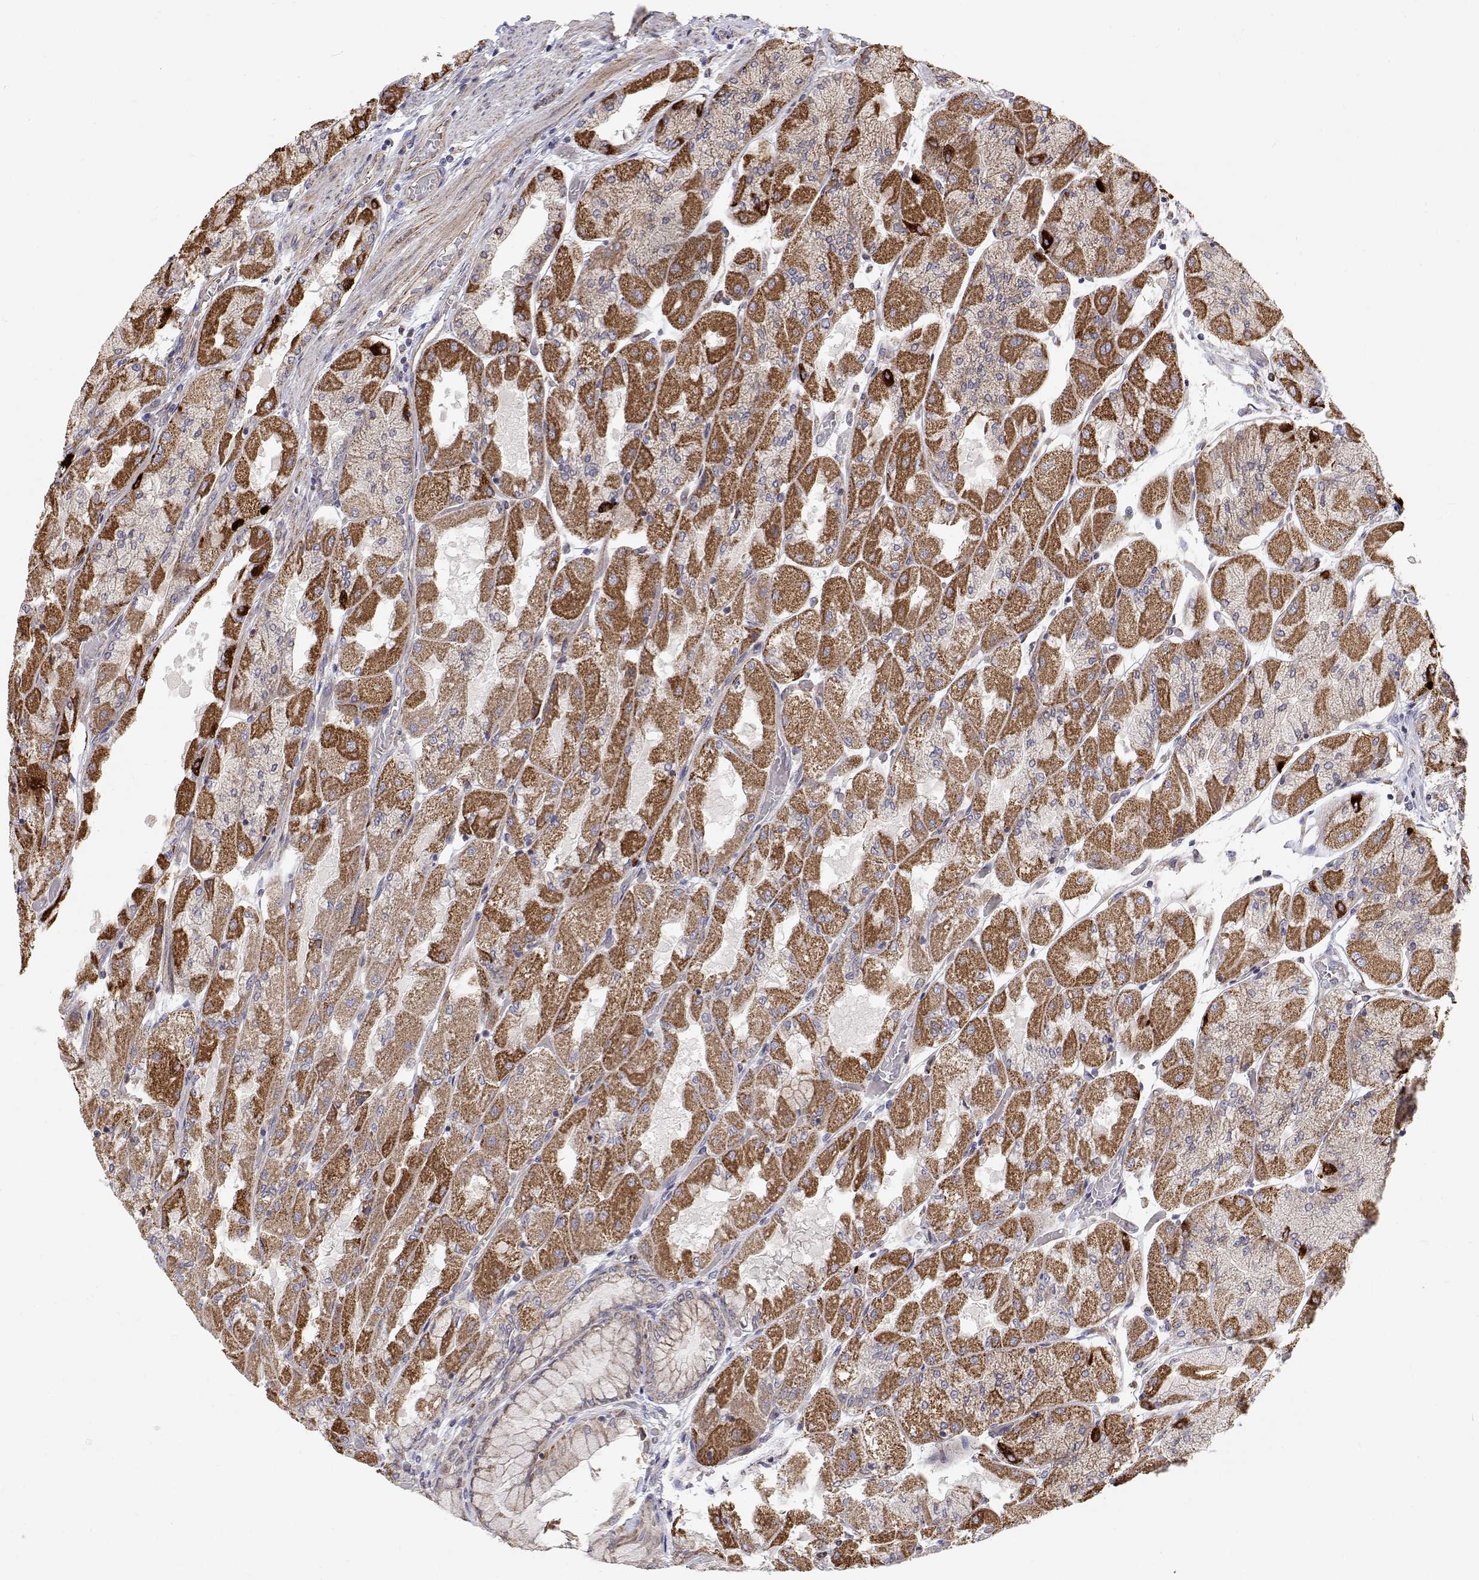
{"staining": {"intensity": "moderate", "quantity": ">75%", "location": "cytoplasmic/membranous"}, "tissue": "stomach", "cell_type": "Glandular cells", "image_type": "normal", "snomed": [{"axis": "morphology", "description": "Normal tissue, NOS"}, {"axis": "topography", "description": "Stomach"}], "caption": "Unremarkable stomach reveals moderate cytoplasmic/membranous positivity in approximately >75% of glandular cells, visualized by immunohistochemistry.", "gene": "SPICE1", "patient": {"sex": "female", "age": 61}}